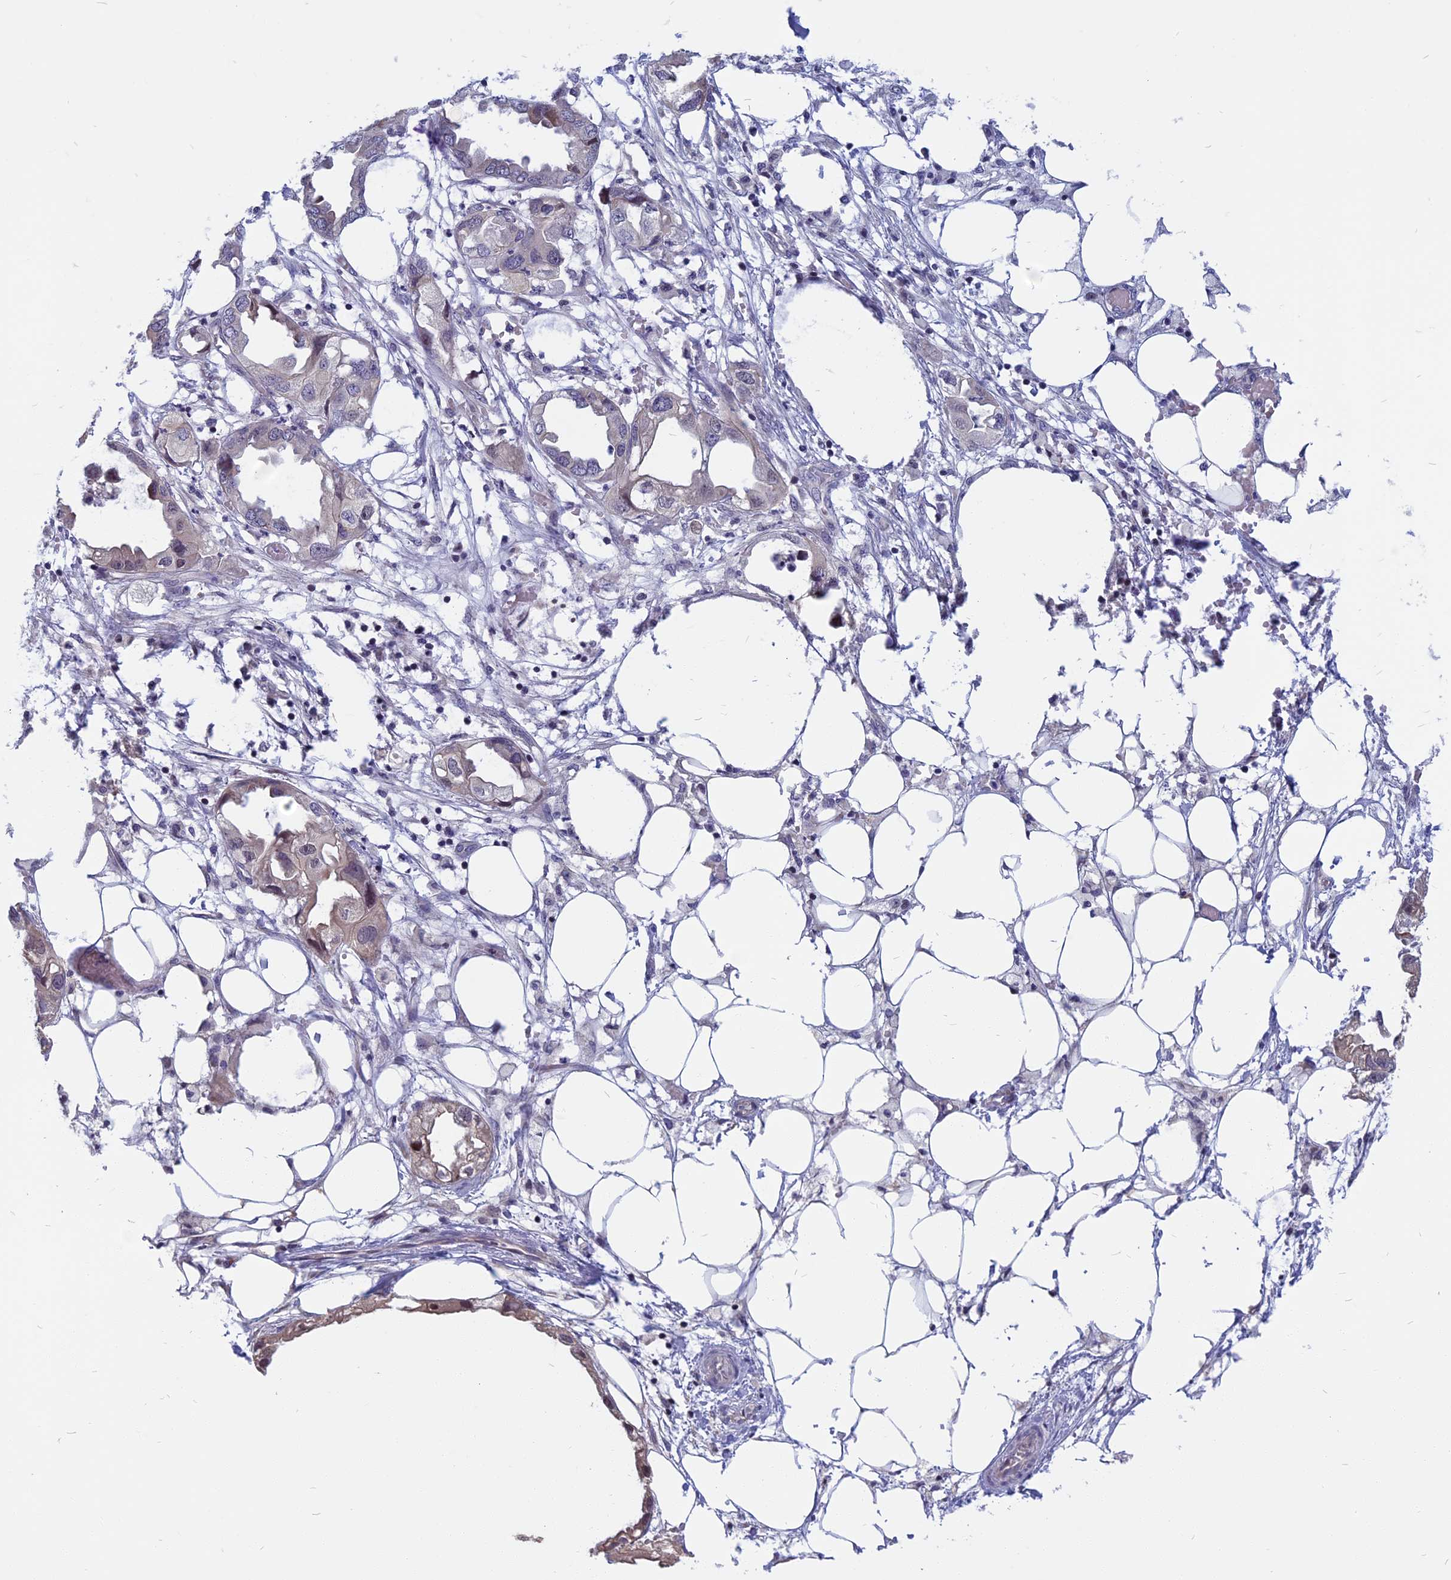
{"staining": {"intensity": "weak", "quantity": "<25%", "location": "nuclear"}, "tissue": "endometrial cancer", "cell_type": "Tumor cells", "image_type": "cancer", "snomed": [{"axis": "morphology", "description": "Adenocarcinoma, NOS"}, {"axis": "morphology", "description": "Adenocarcinoma, metastatic, NOS"}, {"axis": "topography", "description": "Adipose tissue"}, {"axis": "topography", "description": "Endometrium"}], "caption": "Tumor cells show no significant staining in endometrial cancer (adenocarcinoma).", "gene": "CCDC113", "patient": {"sex": "female", "age": 67}}